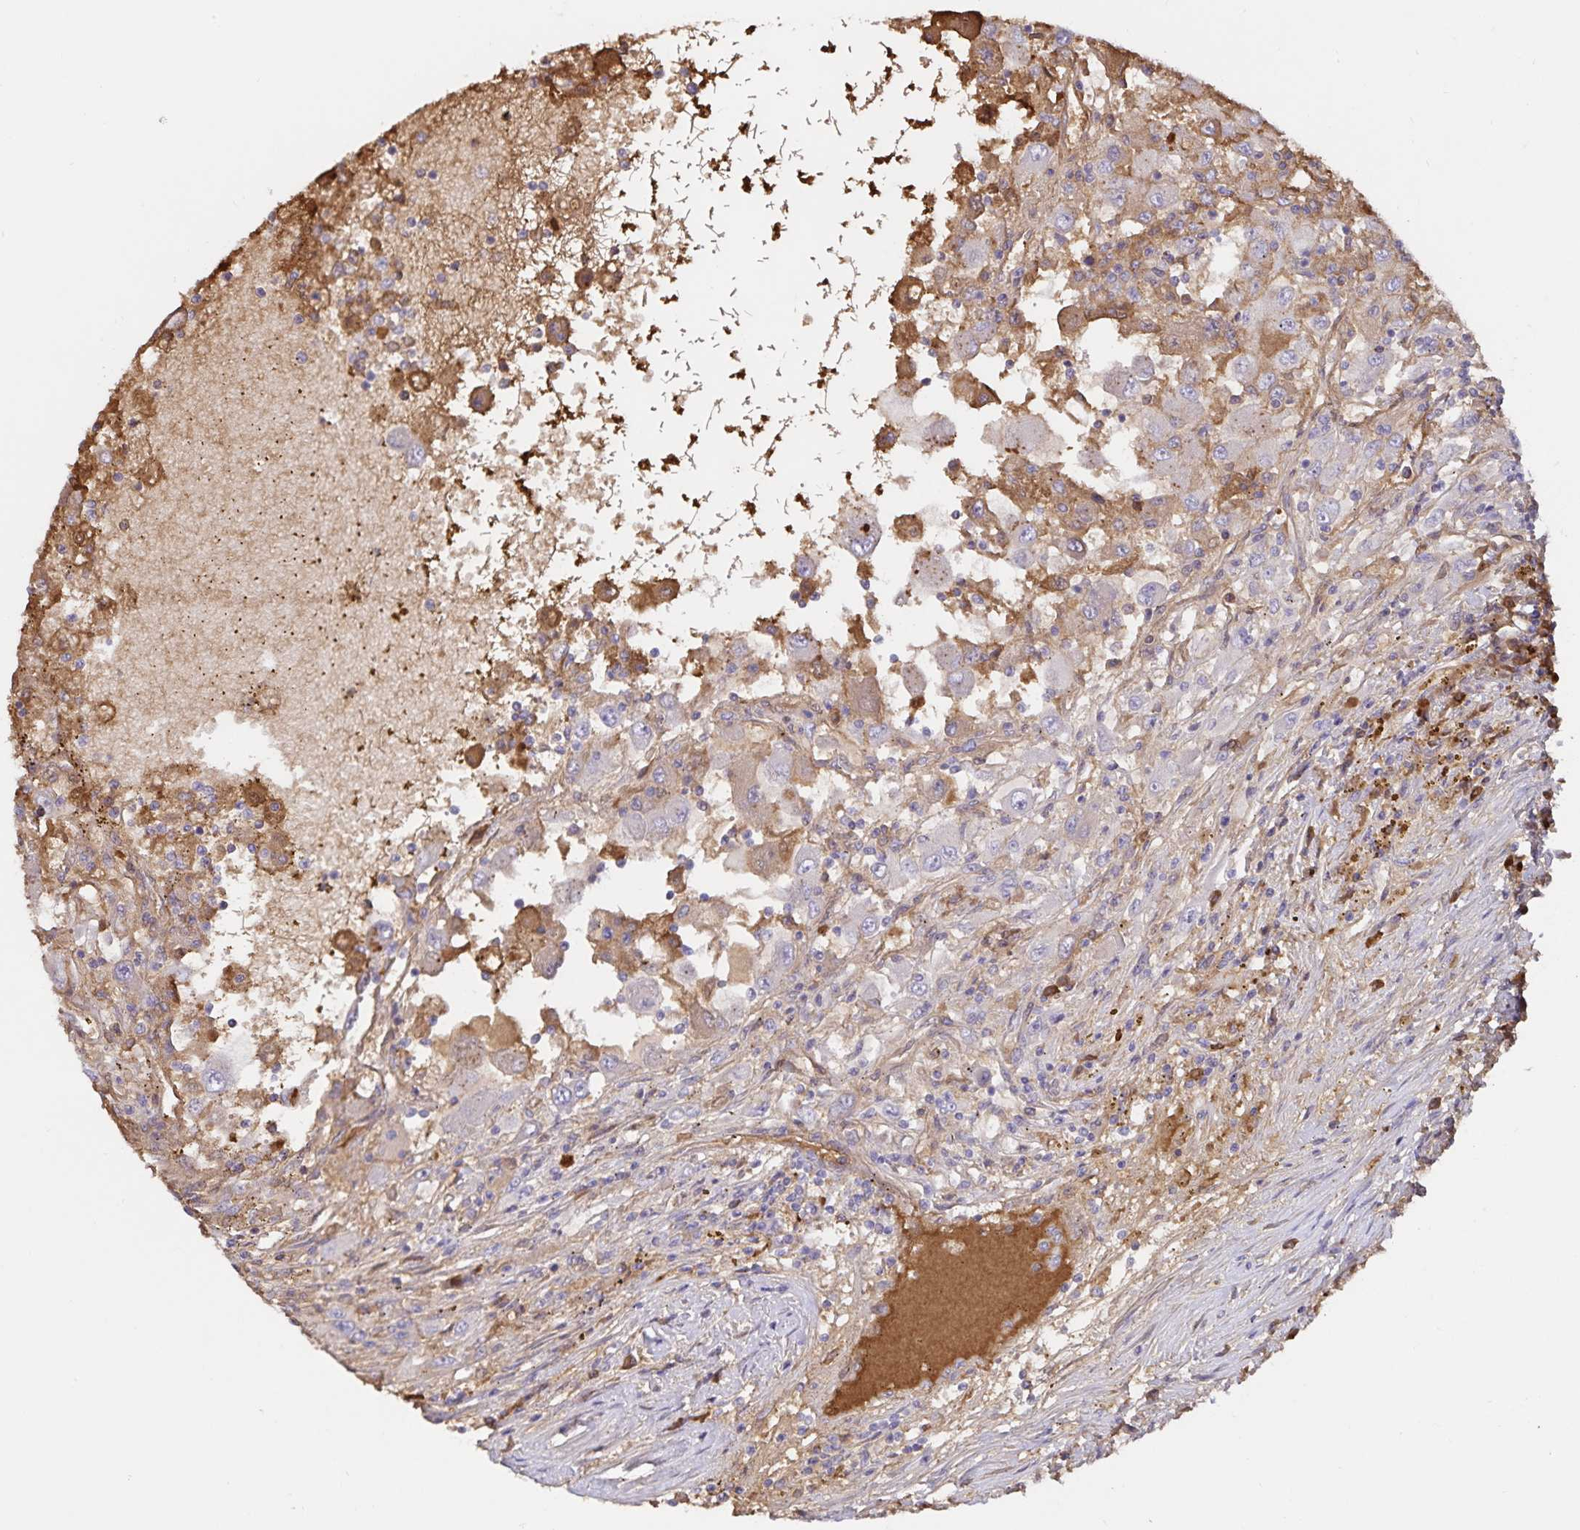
{"staining": {"intensity": "moderate", "quantity": "25%-75%", "location": "cytoplasmic/membranous"}, "tissue": "renal cancer", "cell_type": "Tumor cells", "image_type": "cancer", "snomed": [{"axis": "morphology", "description": "Adenocarcinoma, NOS"}, {"axis": "topography", "description": "Kidney"}], "caption": "Immunohistochemical staining of human adenocarcinoma (renal) exhibits medium levels of moderate cytoplasmic/membranous staining in about 25%-75% of tumor cells. Nuclei are stained in blue.", "gene": "FGG", "patient": {"sex": "female", "age": 67}}